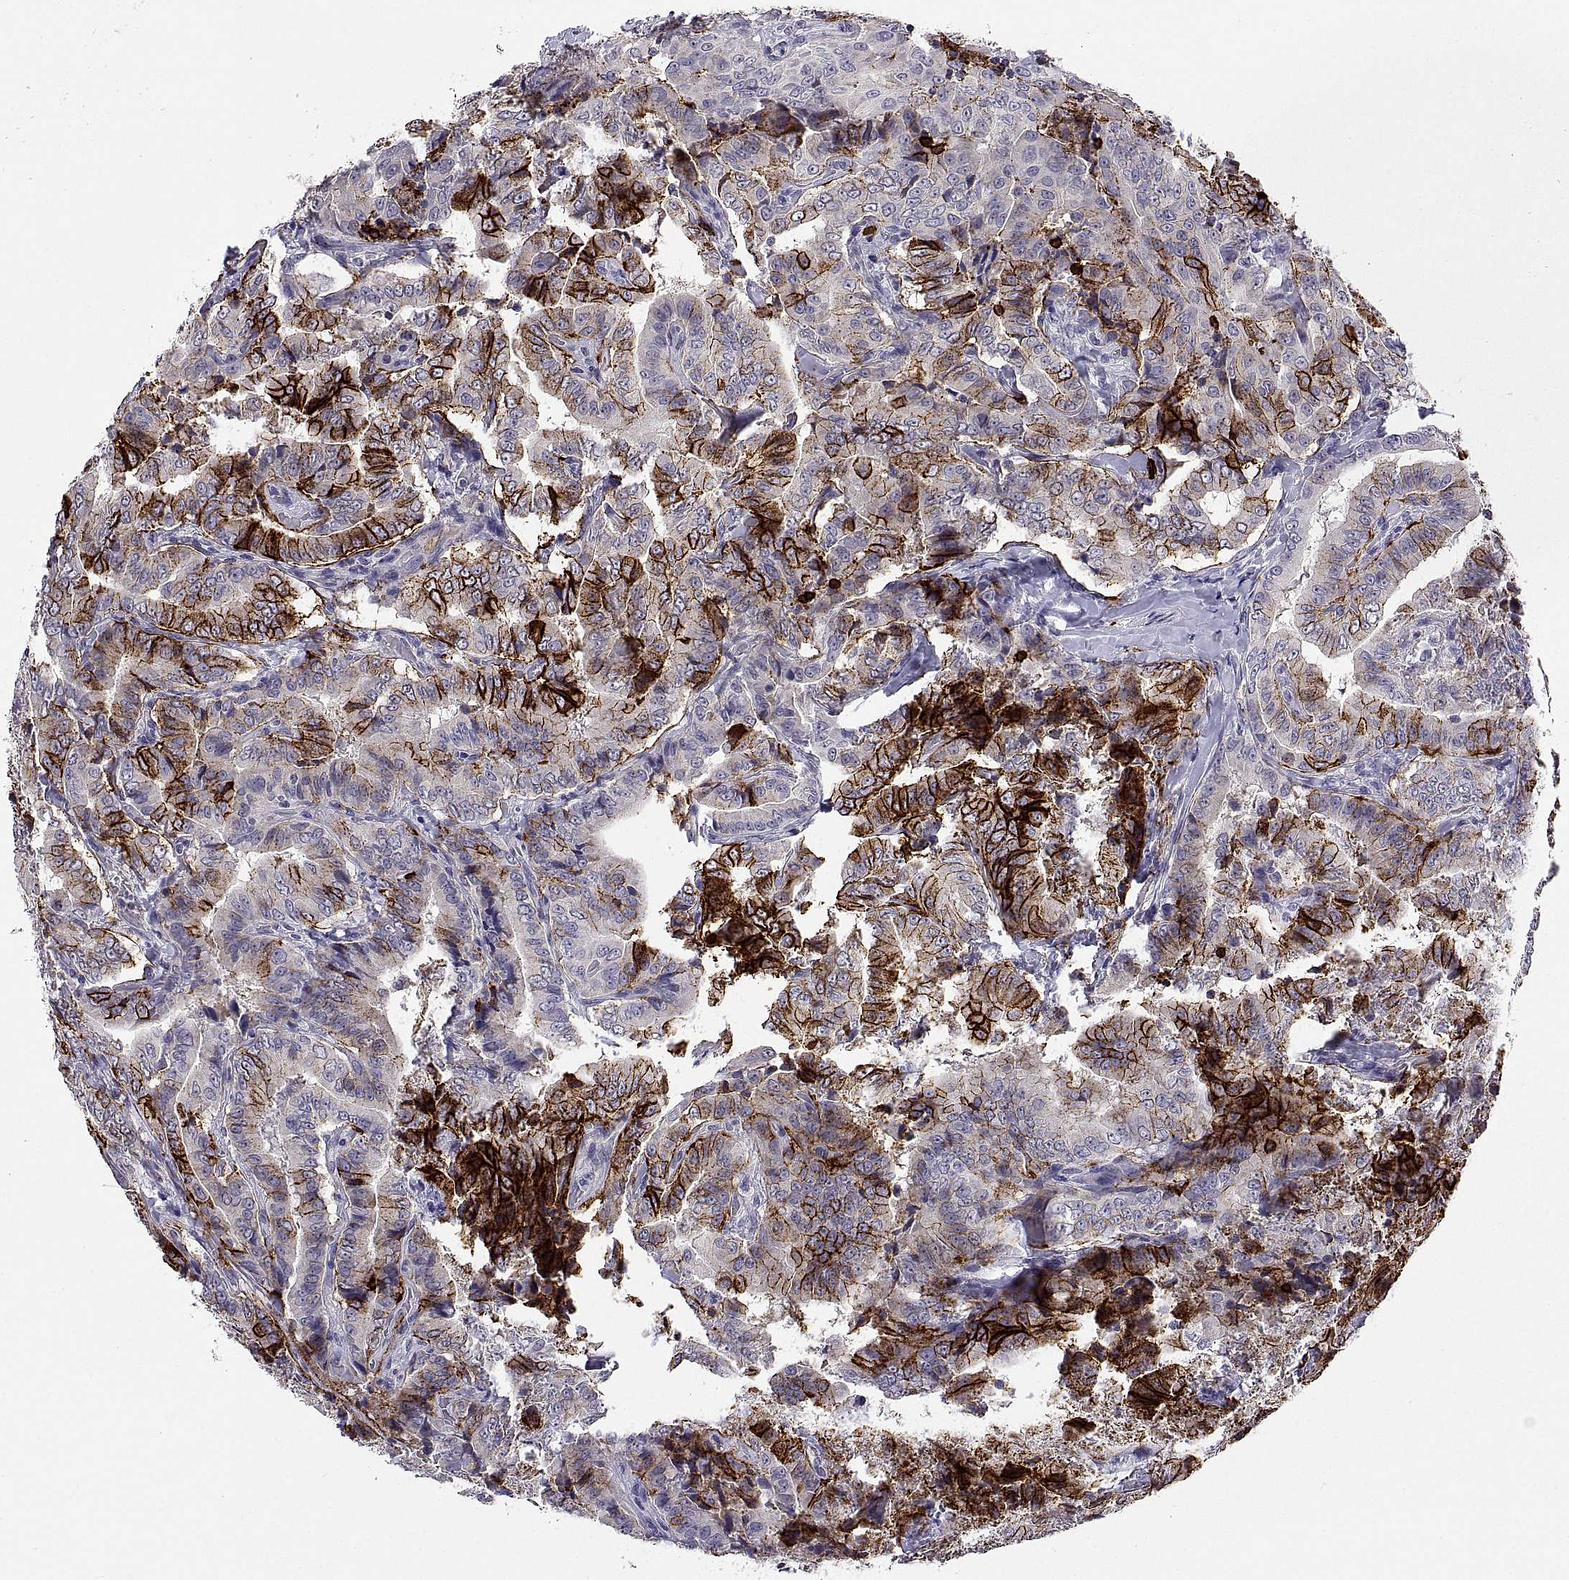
{"staining": {"intensity": "strong", "quantity": "25%-75%", "location": "cytoplasmic/membranous"}, "tissue": "thyroid cancer", "cell_type": "Tumor cells", "image_type": "cancer", "snomed": [{"axis": "morphology", "description": "Papillary adenocarcinoma, NOS"}, {"axis": "topography", "description": "Thyroid gland"}], "caption": "Protein staining displays strong cytoplasmic/membranous positivity in about 25%-75% of tumor cells in thyroid papillary adenocarcinoma. Nuclei are stained in blue.", "gene": "MS4A1", "patient": {"sex": "male", "age": 61}}